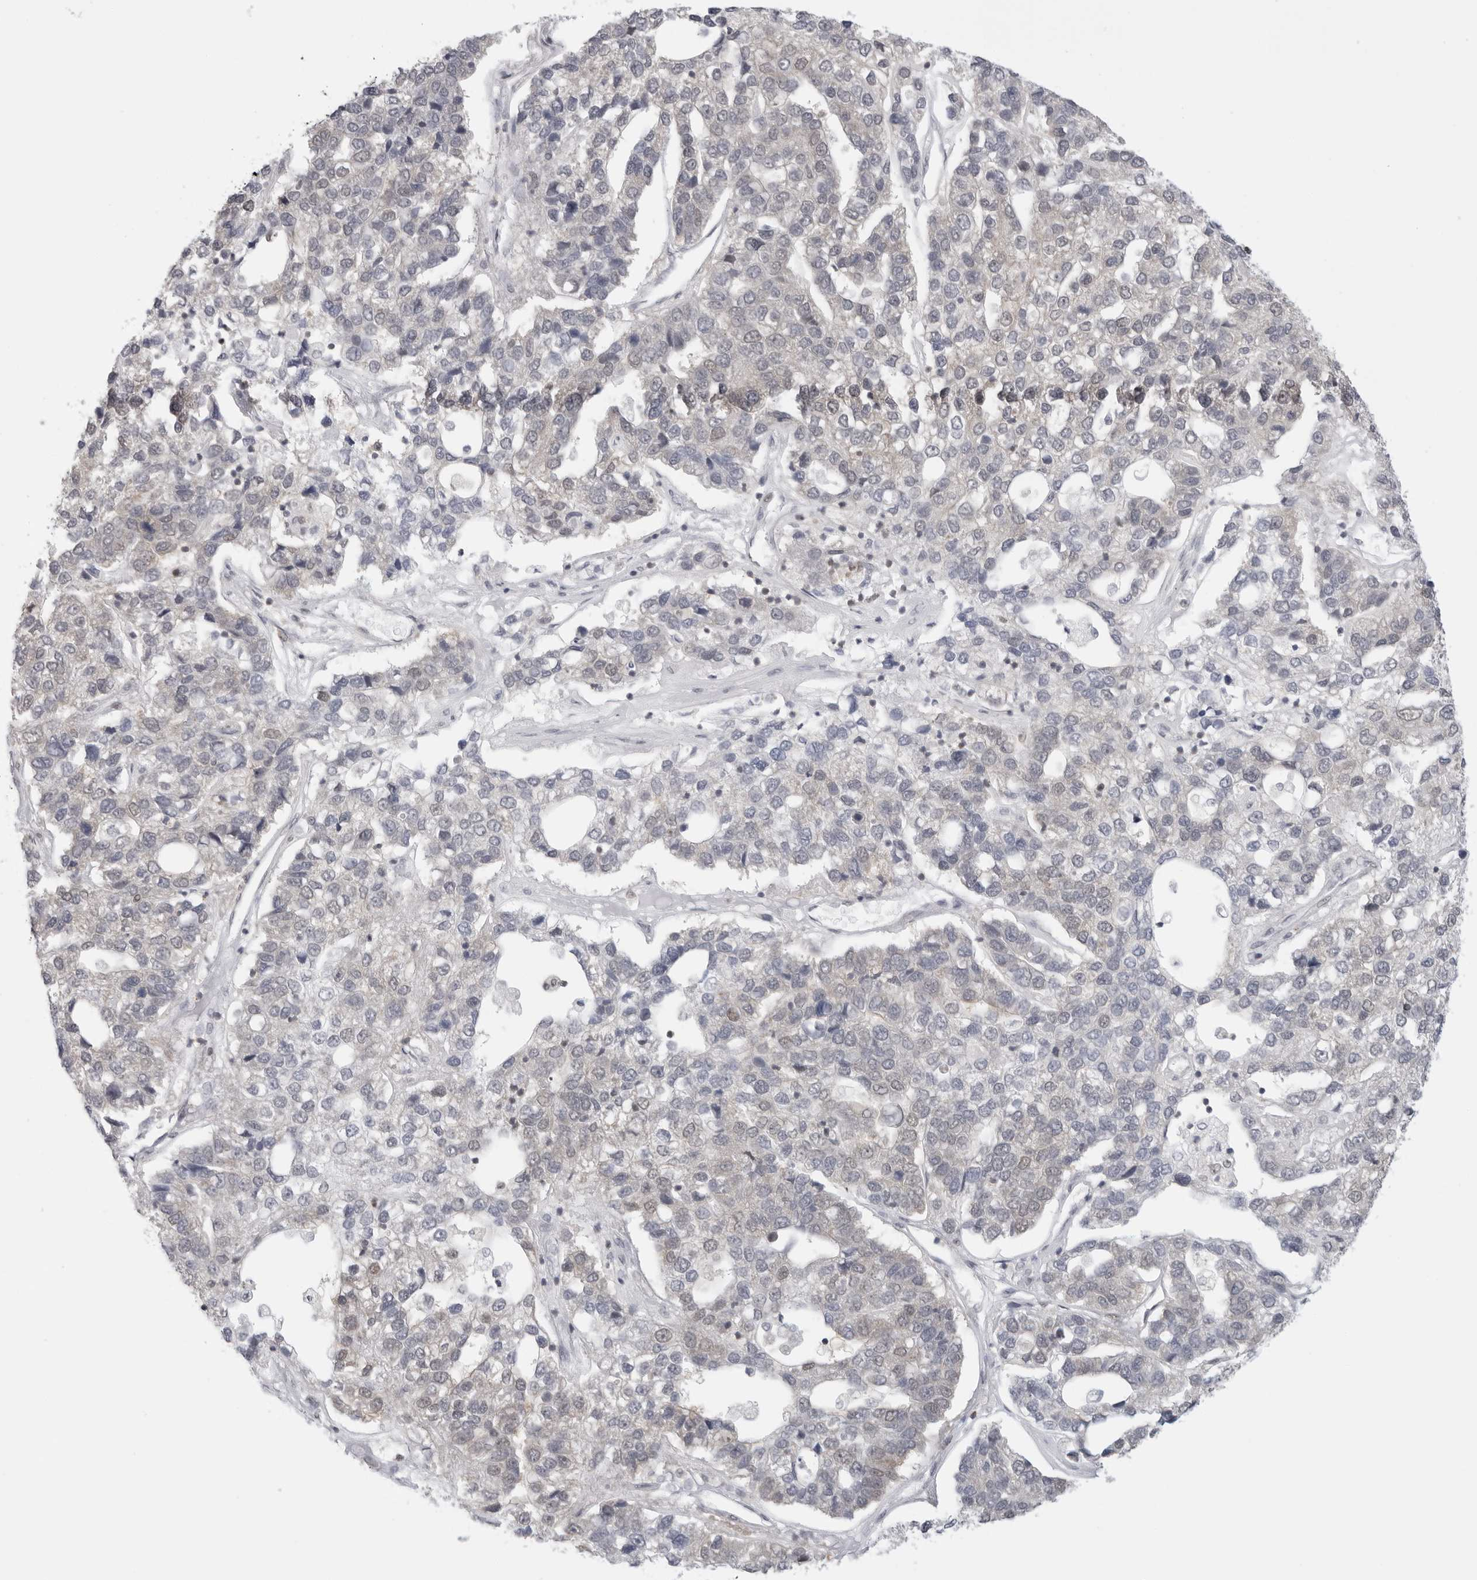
{"staining": {"intensity": "weak", "quantity": "<25%", "location": "cytoplasmic/membranous,nuclear"}, "tissue": "pancreatic cancer", "cell_type": "Tumor cells", "image_type": "cancer", "snomed": [{"axis": "morphology", "description": "Adenocarcinoma, NOS"}, {"axis": "topography", "description": "Pancreas"}], "caption": "This image is of pancreatic adenocarcinoma stained with IHC to label a protein in brown with the nuclei are counter-stained blue. There is no expression in tumor cells.", "gene": "RPA2", "patient": {"sex": "female", "age": 61}}